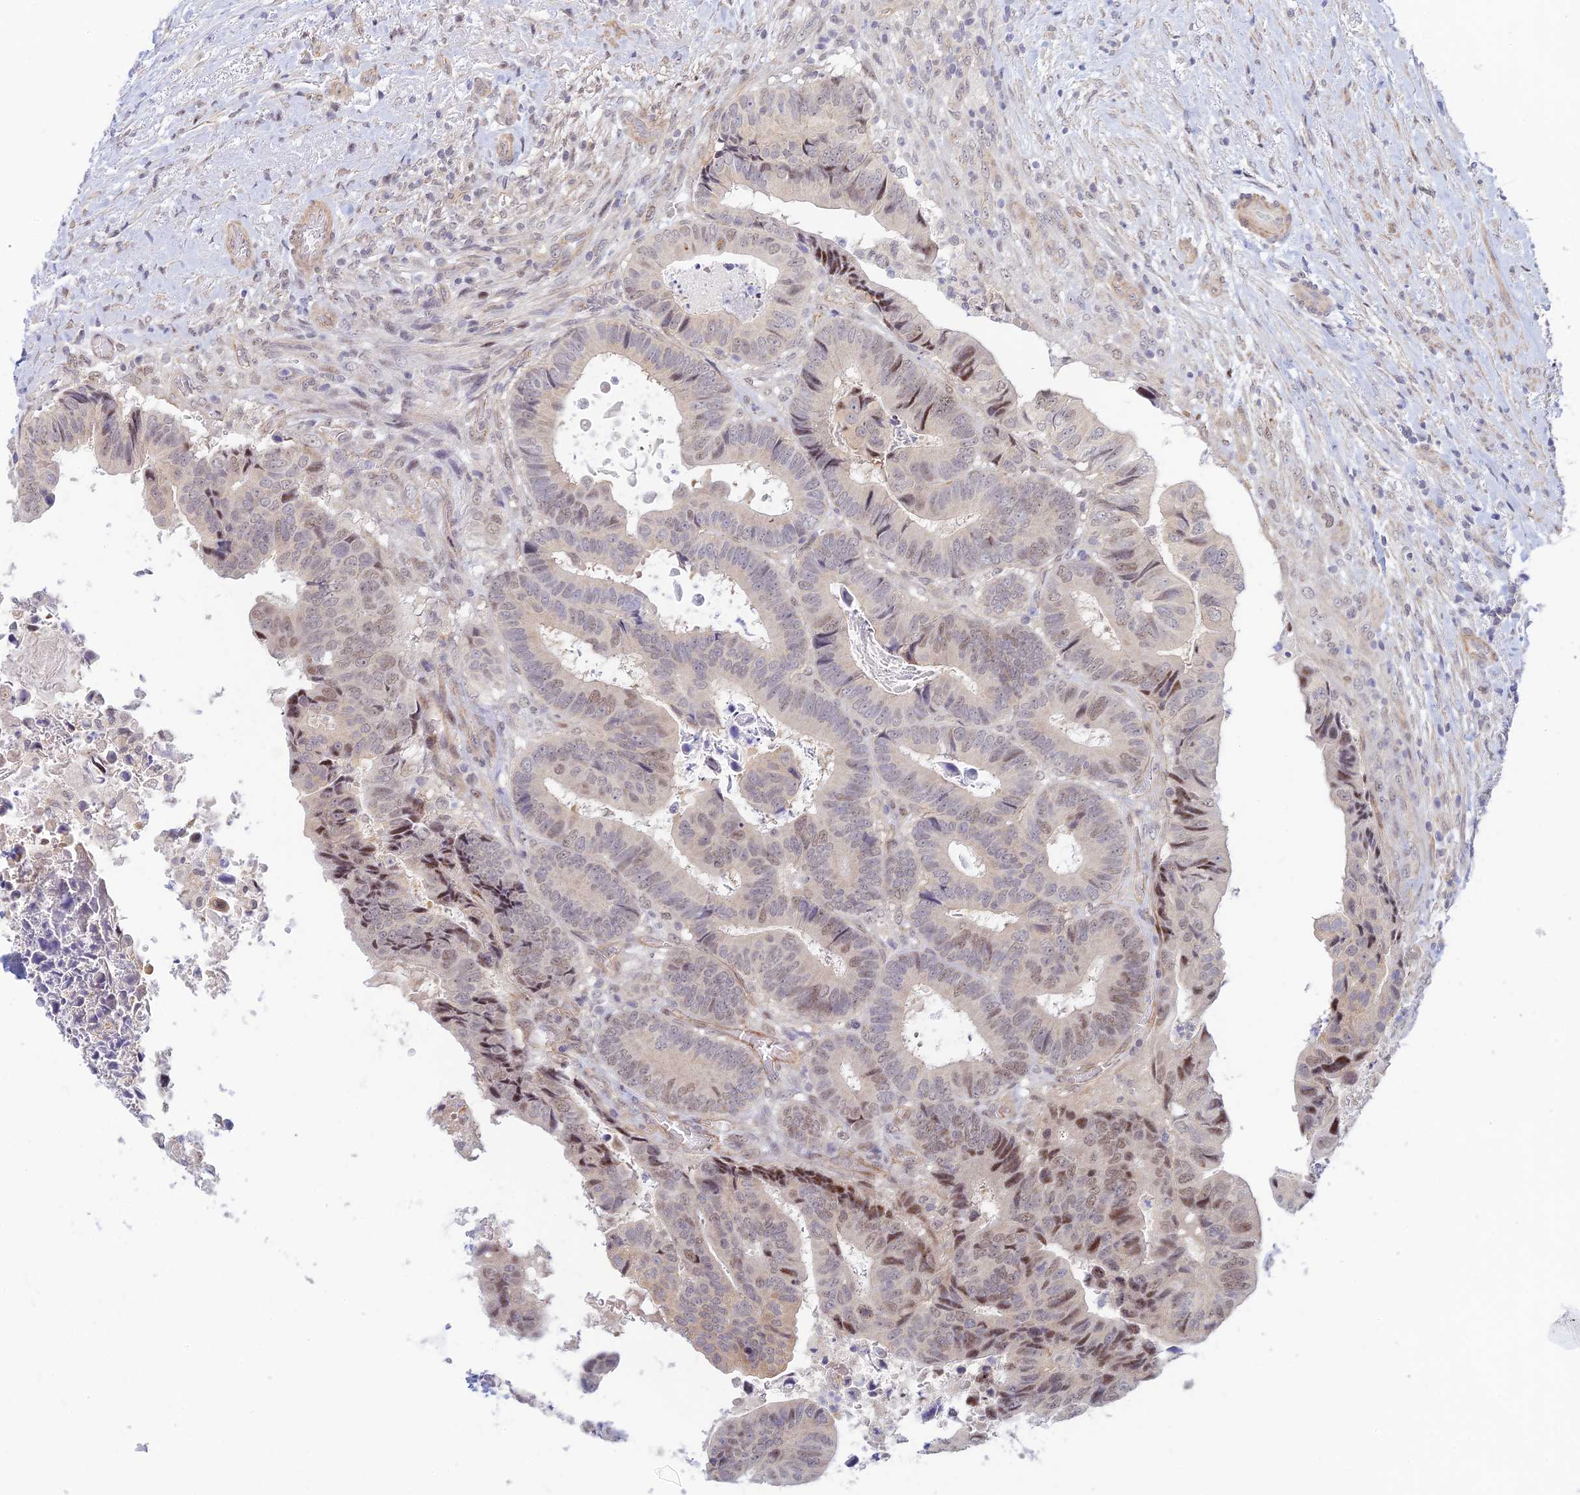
{"staining": {"intensity": "moderate", "quantity": "<25%", "location": "nuclear"}, "tissue": "colorectal cancer", "cell_type": "Tumor cells", "image_type": "cancer", "snomed": [{"axis": "morphology", "description": "Adenocarcinoma, NOS"}, {"axis": "topography", "description": "Colon"}], "caption": "The micrograph exhibits a brown stain indicating the presence of a protein in the nuclear of tumor cells in colorectal cancer.", "gene": "CFAP92", "patient": {"sex": "male", "age": 85}}